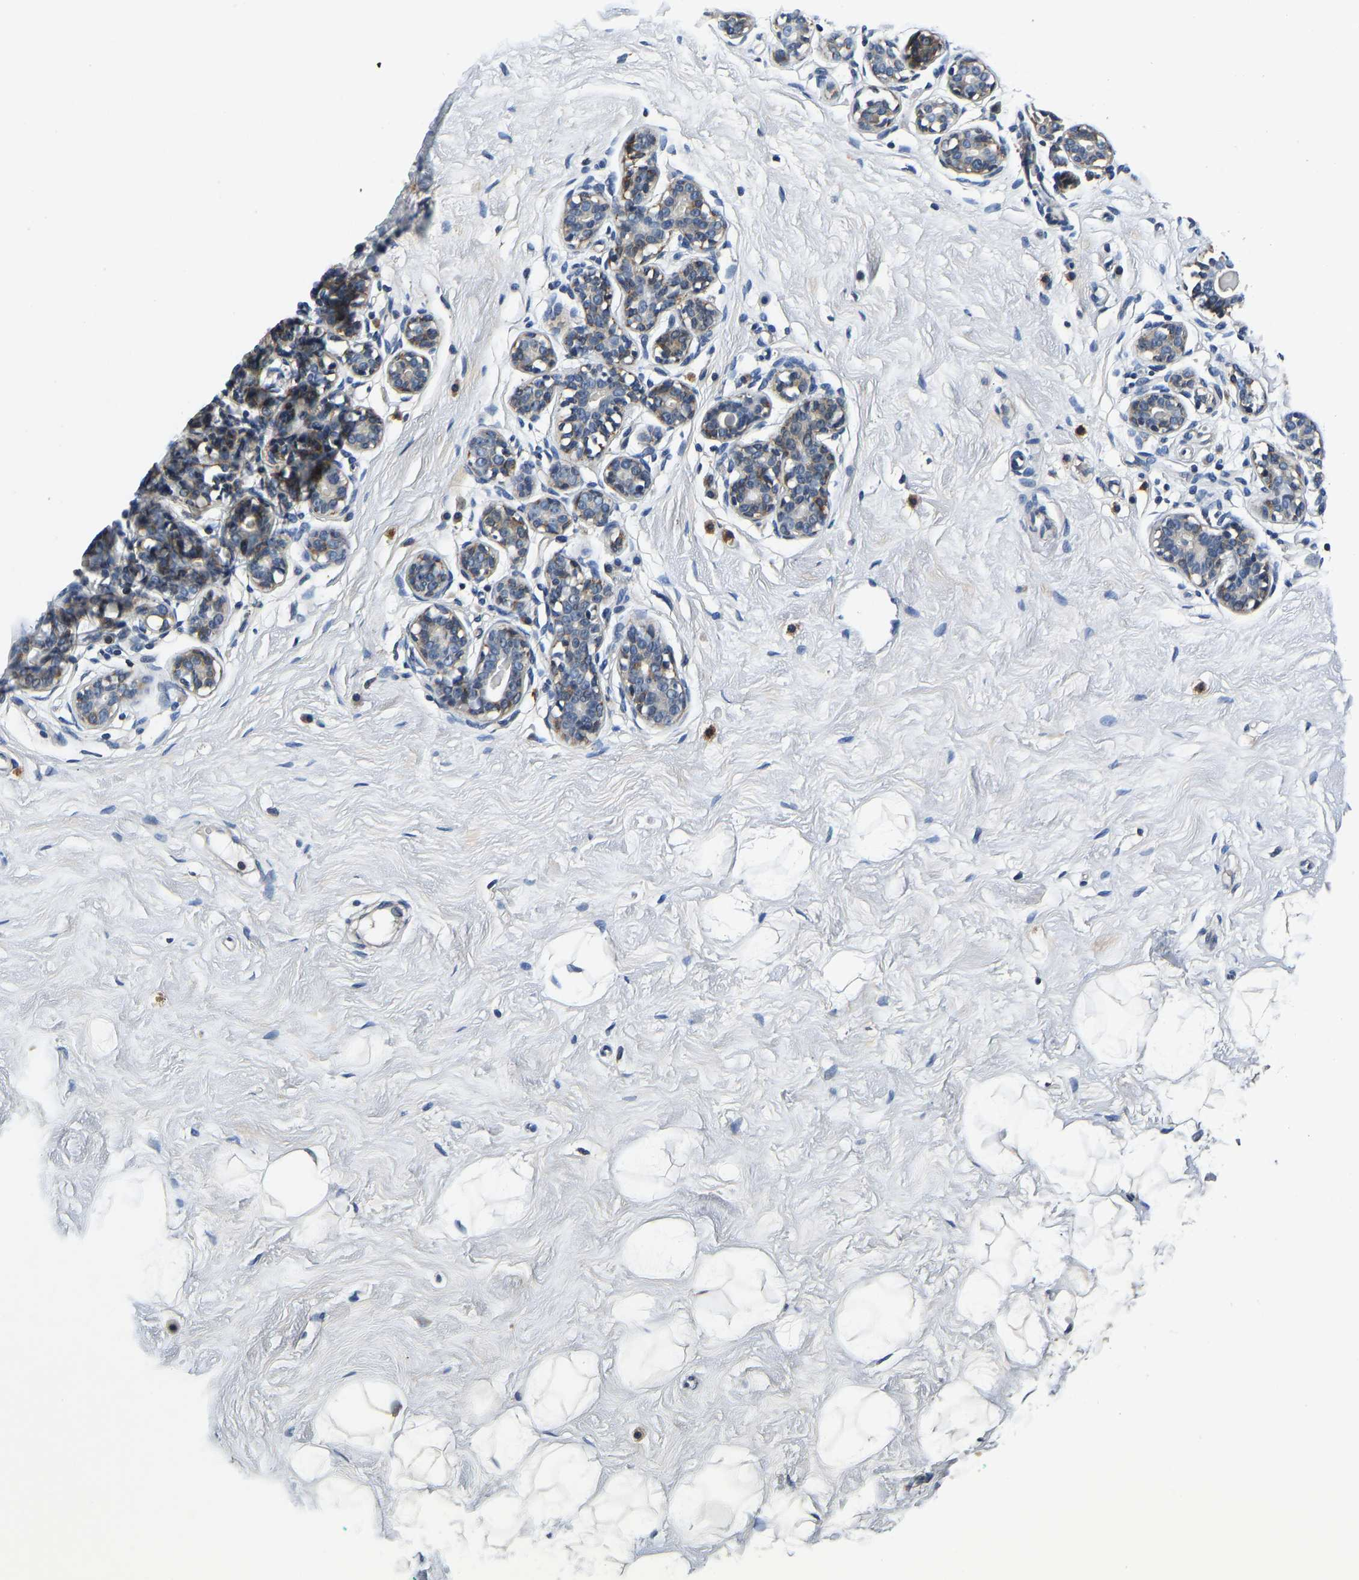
{"staining": {"intensity": "negative", "quantity": "none", "location": "none"}, "tissue": "breast", "cell_type": "Adipocytes", "image_type": "normal", "snomed": [{"axis": "morphology", "description": "Normal tissue, NOS"}, {"axis": "topography", "description": "Breast"}], "caption": "A histopathology image of breast stained for a protein exhibits no brown staining in adipocytes.", "gene": "RESF1", "patient": {"sex": "female", "age": 23}}